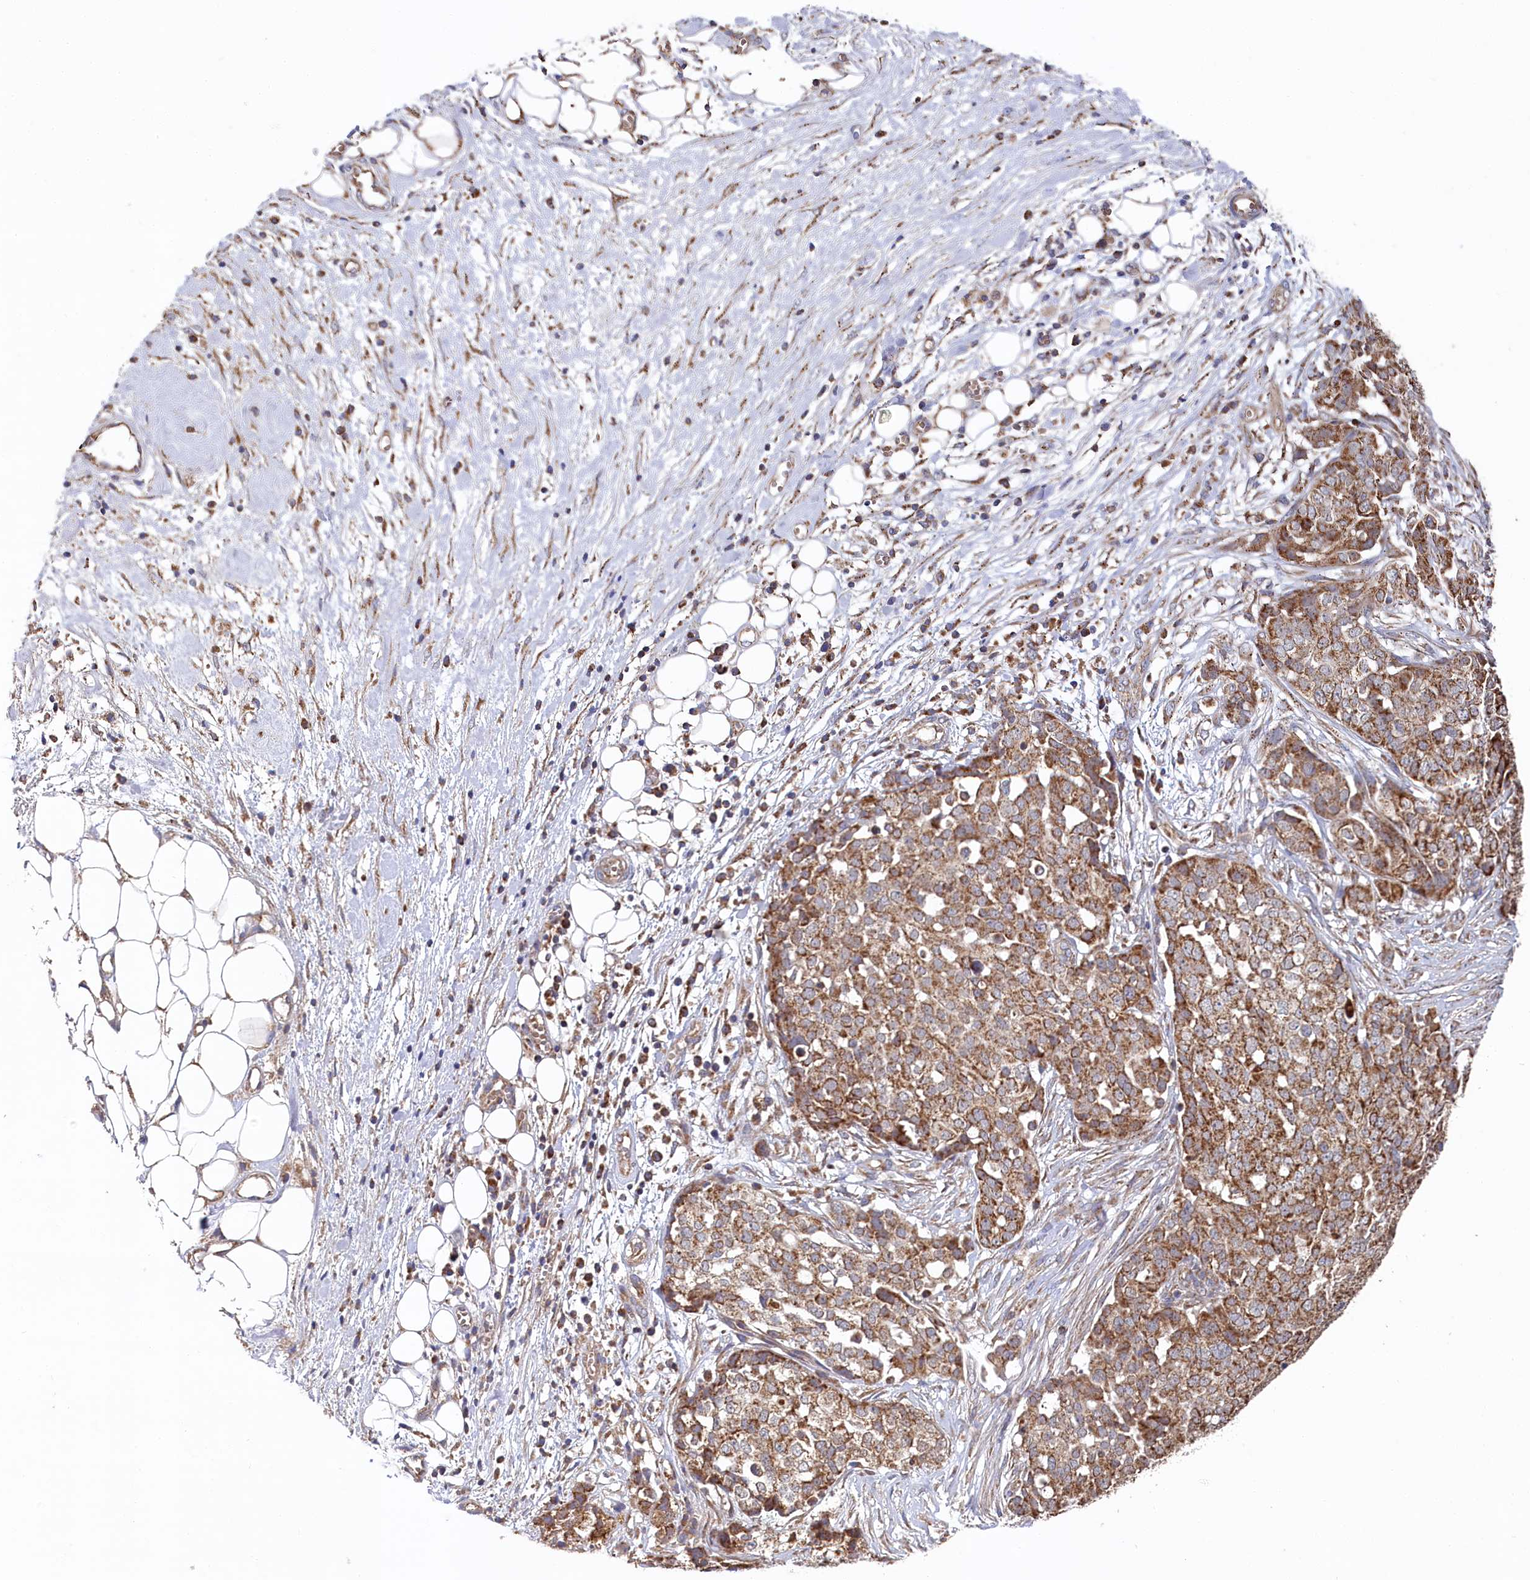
{"staining": {"intensity": "moderate", "quantity": ">75%", "location": "cytoplasmic/membranous"}, "tissue": "ovarian cancer", "cell_type": "Tumor cells", "image_type": "cancer", "snomed": [{"axis": "morphology", "description": "Cystadenocarcinoma, serous, NOS"}, {"axis": "topography", "description": "Soft tissue"}, {"axis": "topography", "description": "Ovary"}], "caption": "Moderate cytoplasmic/membranous positivity for a protein is appreciated in about >75% of tumor cells of serous cystadenocarcinoma (ovarian) using immunohistochemistry.", "gene": "HAUS2", "patient": {"sex": "female", "age": 57}}